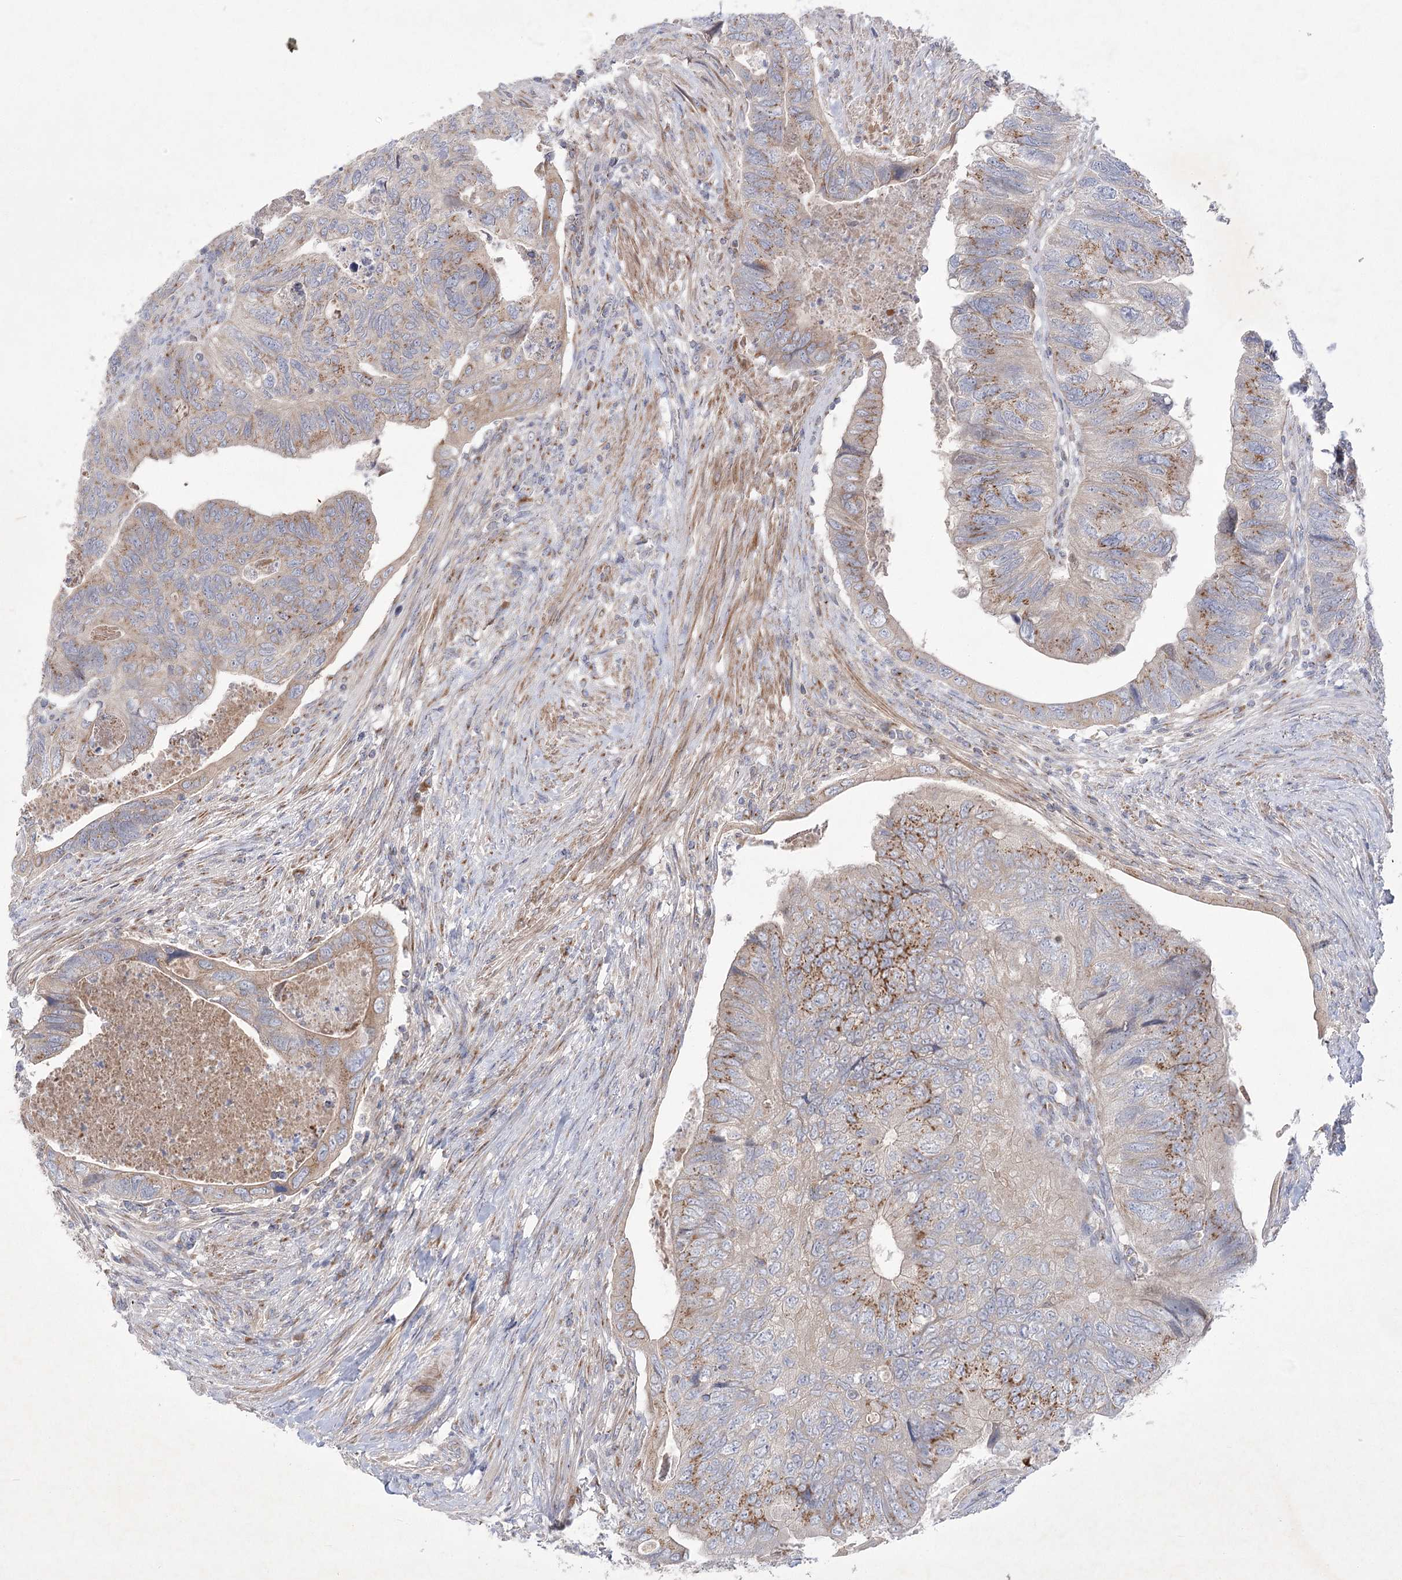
{"staining": {"intensity": "moderate", "quantity": "25%-75%", "location": "cytoplasmic/membranous"}, "tissue": "colorectal cancer", "cell_type": "Tumor cells", "image_type": "cancer", "snomed": [{"axis": "morphology", "description": "Adenocarcinoma, NOS"}, {"axis": "topography", "description": "Rectum"}], "caption": "A brown stain labels moderate cytoplasmic/membranous positivity of a protein in adenocarcinoma (colorectal) tumor cells.", "gene": "GBF1", "patient": {"sex": "male", "age": 63}}